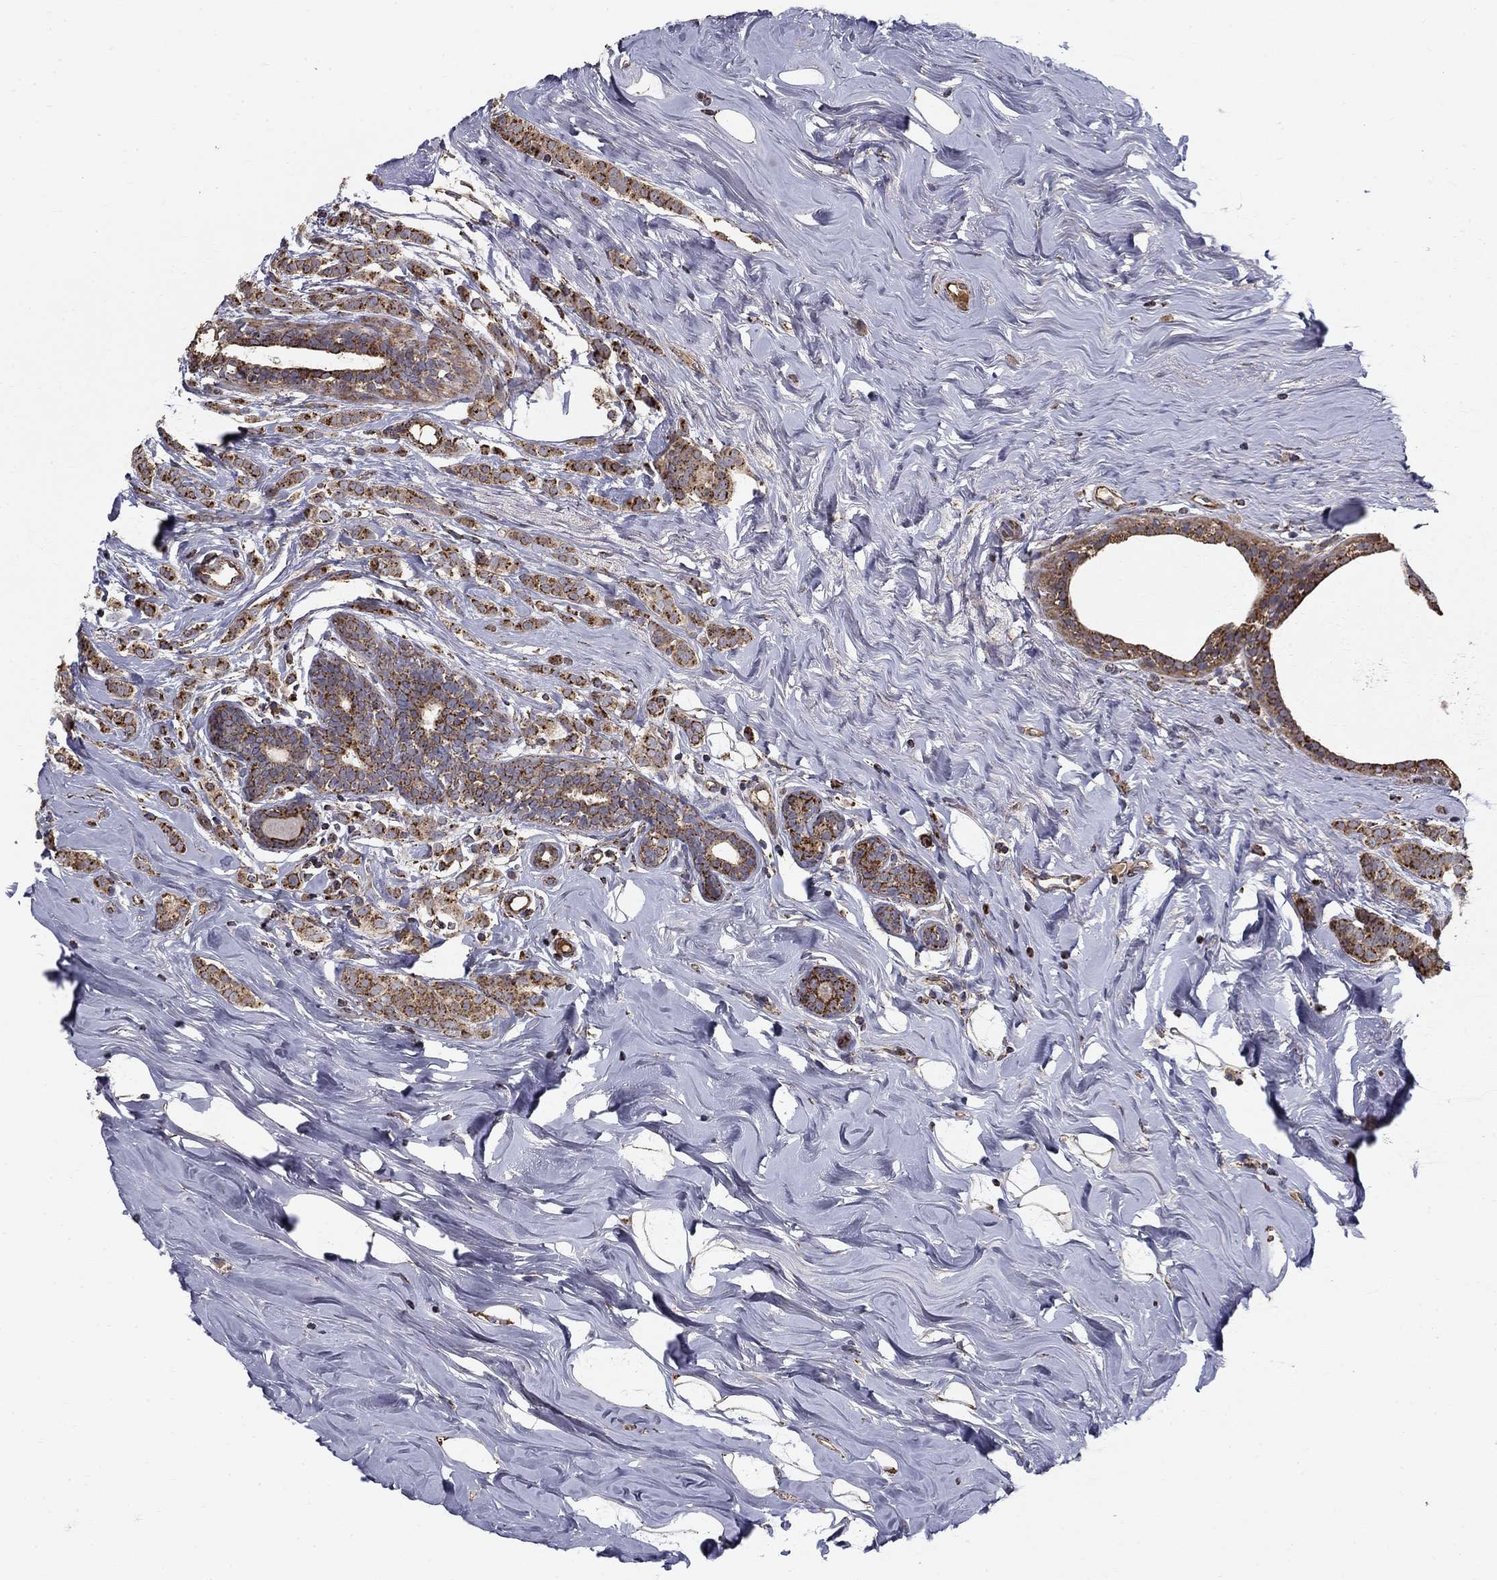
{"staining": {"intensity": "strong", "quantity": "25%-75%", "location": "cytoplasmic/membranous"}, "tissue": "breast cancer", "cell_type": "Tumor cells", "image_type": "cancer", "snomed": [{"axis": "morphology", "description": "Lobular carcinoma"}, {"axis": "topography", "description": "Breast"}], "caption": "Lobular carcinoma (breast) stained with a protein marker shows strong staining in tumor cells.", "gene": "NDUFS8", "patient": {"sex": "female", "age": 49}}